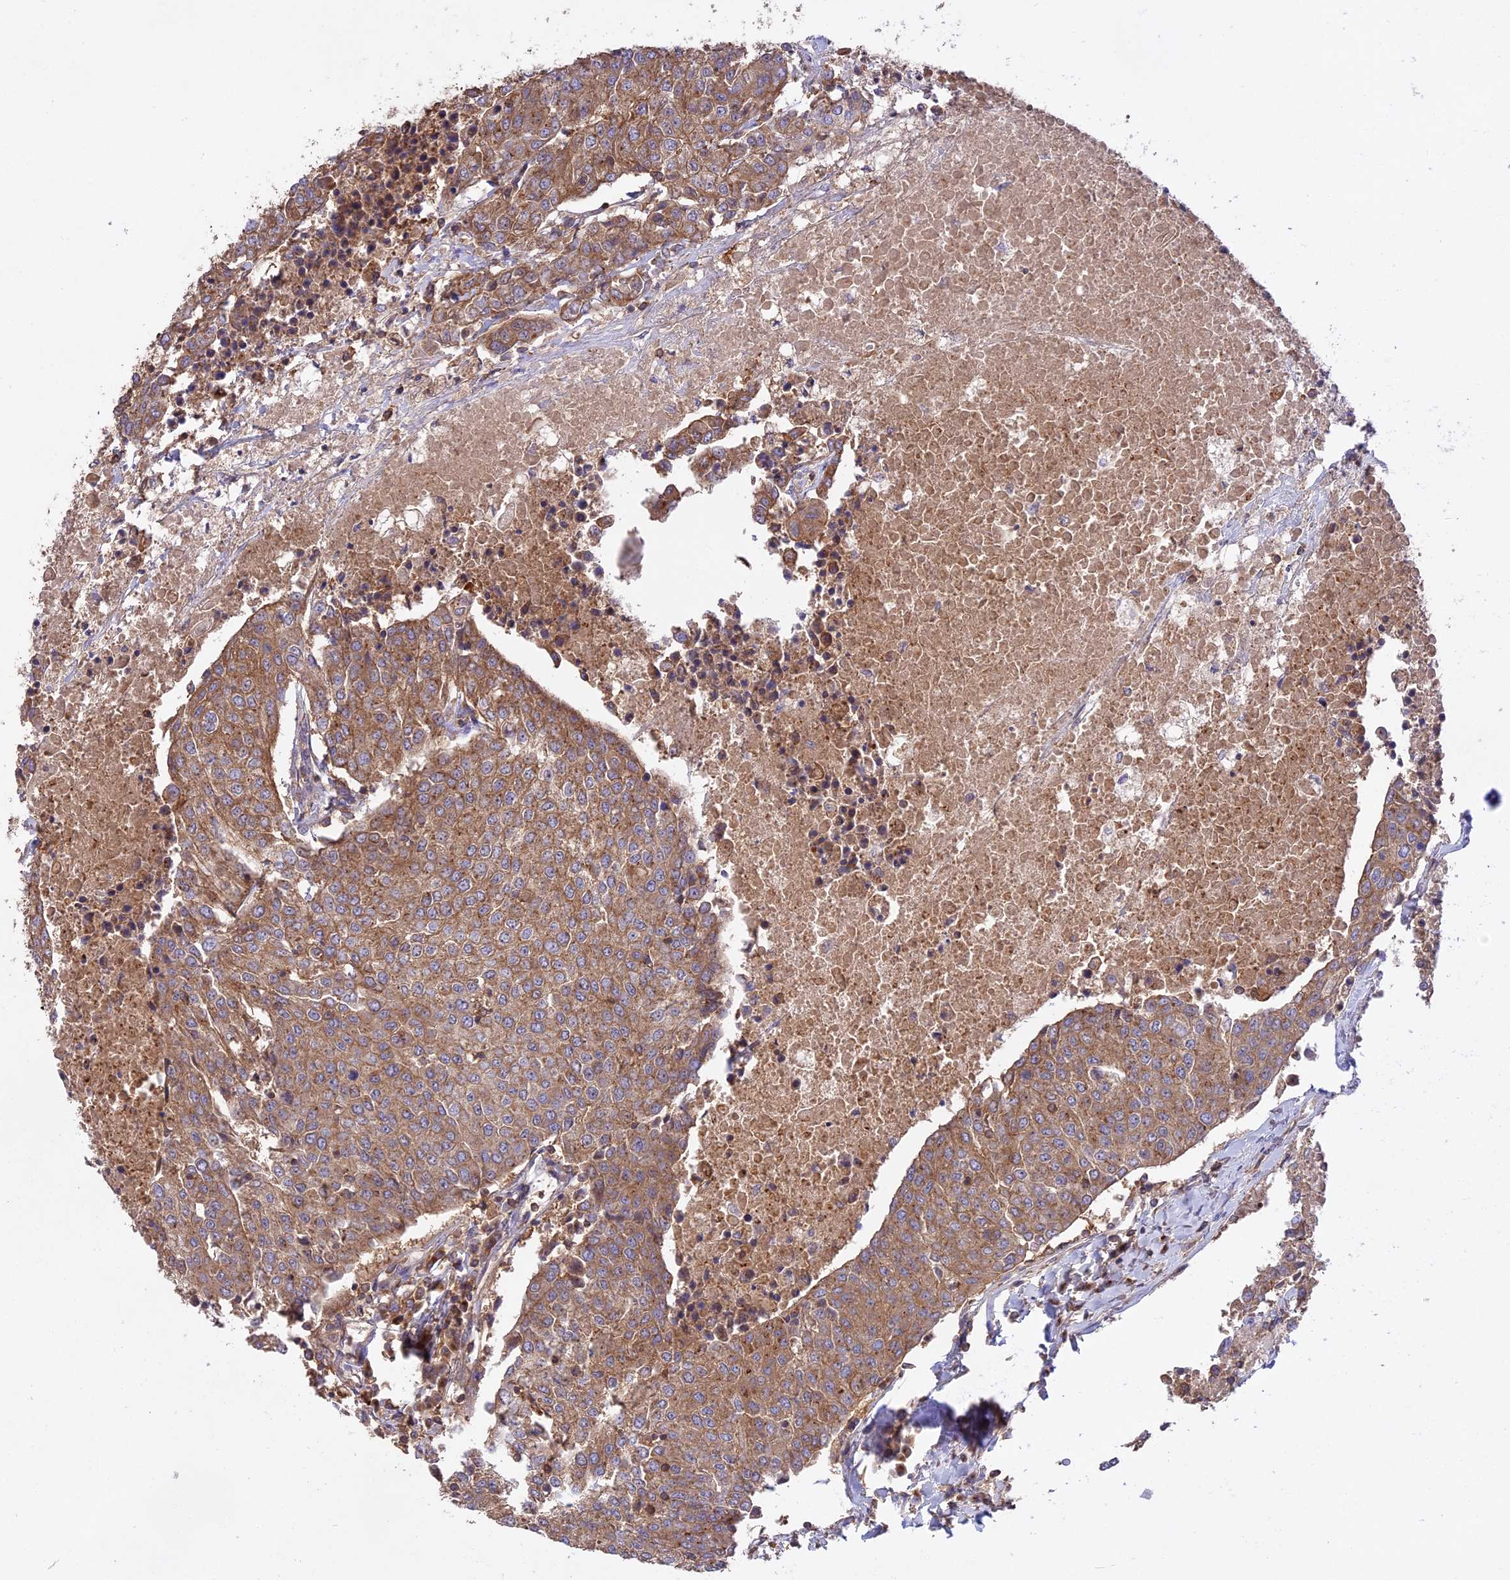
{"staining": {"intensity": "moderate", "quantity": ">75%", "location": "cytoplasmic/membranous"}, "tissue": "urothelial cancer", "cell_type": "Tumor cells", "image_type": "cancer", "snomed": [{"axis": "morphology", "description": "Urothelial carcinoma, High grade"}, {"axis": "topography", "description": "Urinary bladder"}], "caption": "This image exhibits immunohistochemistry staining of human urothelial cancer, with medium moderate cytoplasmic/membranous staining in approximately >75% of tumor cells.", "gene": "NUDT8", "patient": {"sex": "female", "age": 85}}